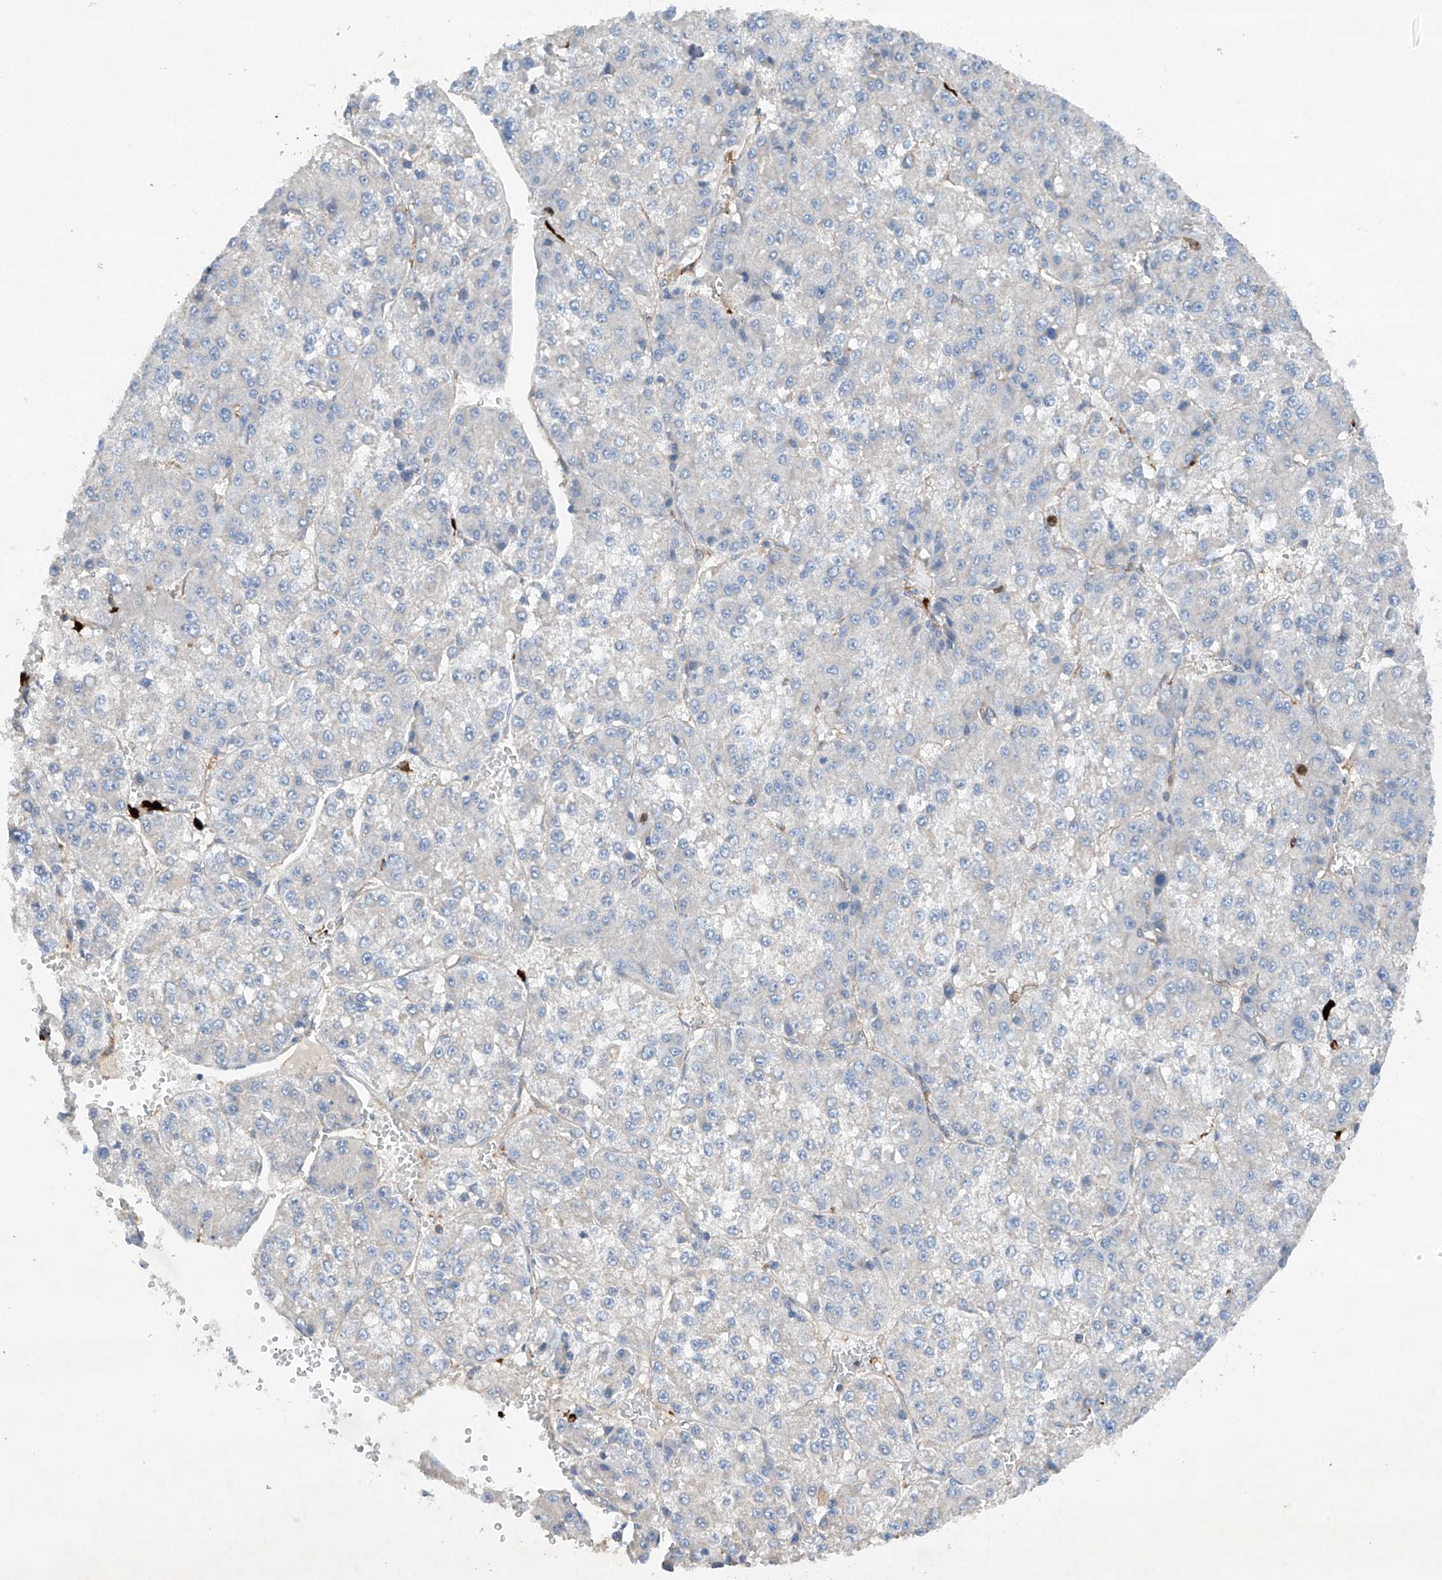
{"staining": {"intensity": "negative", "quantity": "none", "location": "none"}, "tissue": "liver cancer", "cell_type": "Tumor cells", "image_type": "cancer", "snomed": [{"axis": "morphology", "description": "Carcinoma, Hepatocellular, NOS"}, {"axis": "topography", "description": "Liver"}], "caption": "Tumor cells are negative for brown protein staining in liver cancer (hepatocellular carcinoma). (Immunohistochemistry, brightfield microscopy, high magnification).", "gene": "PHACTR2", "patient": {"sex": "female", "age": 73}}